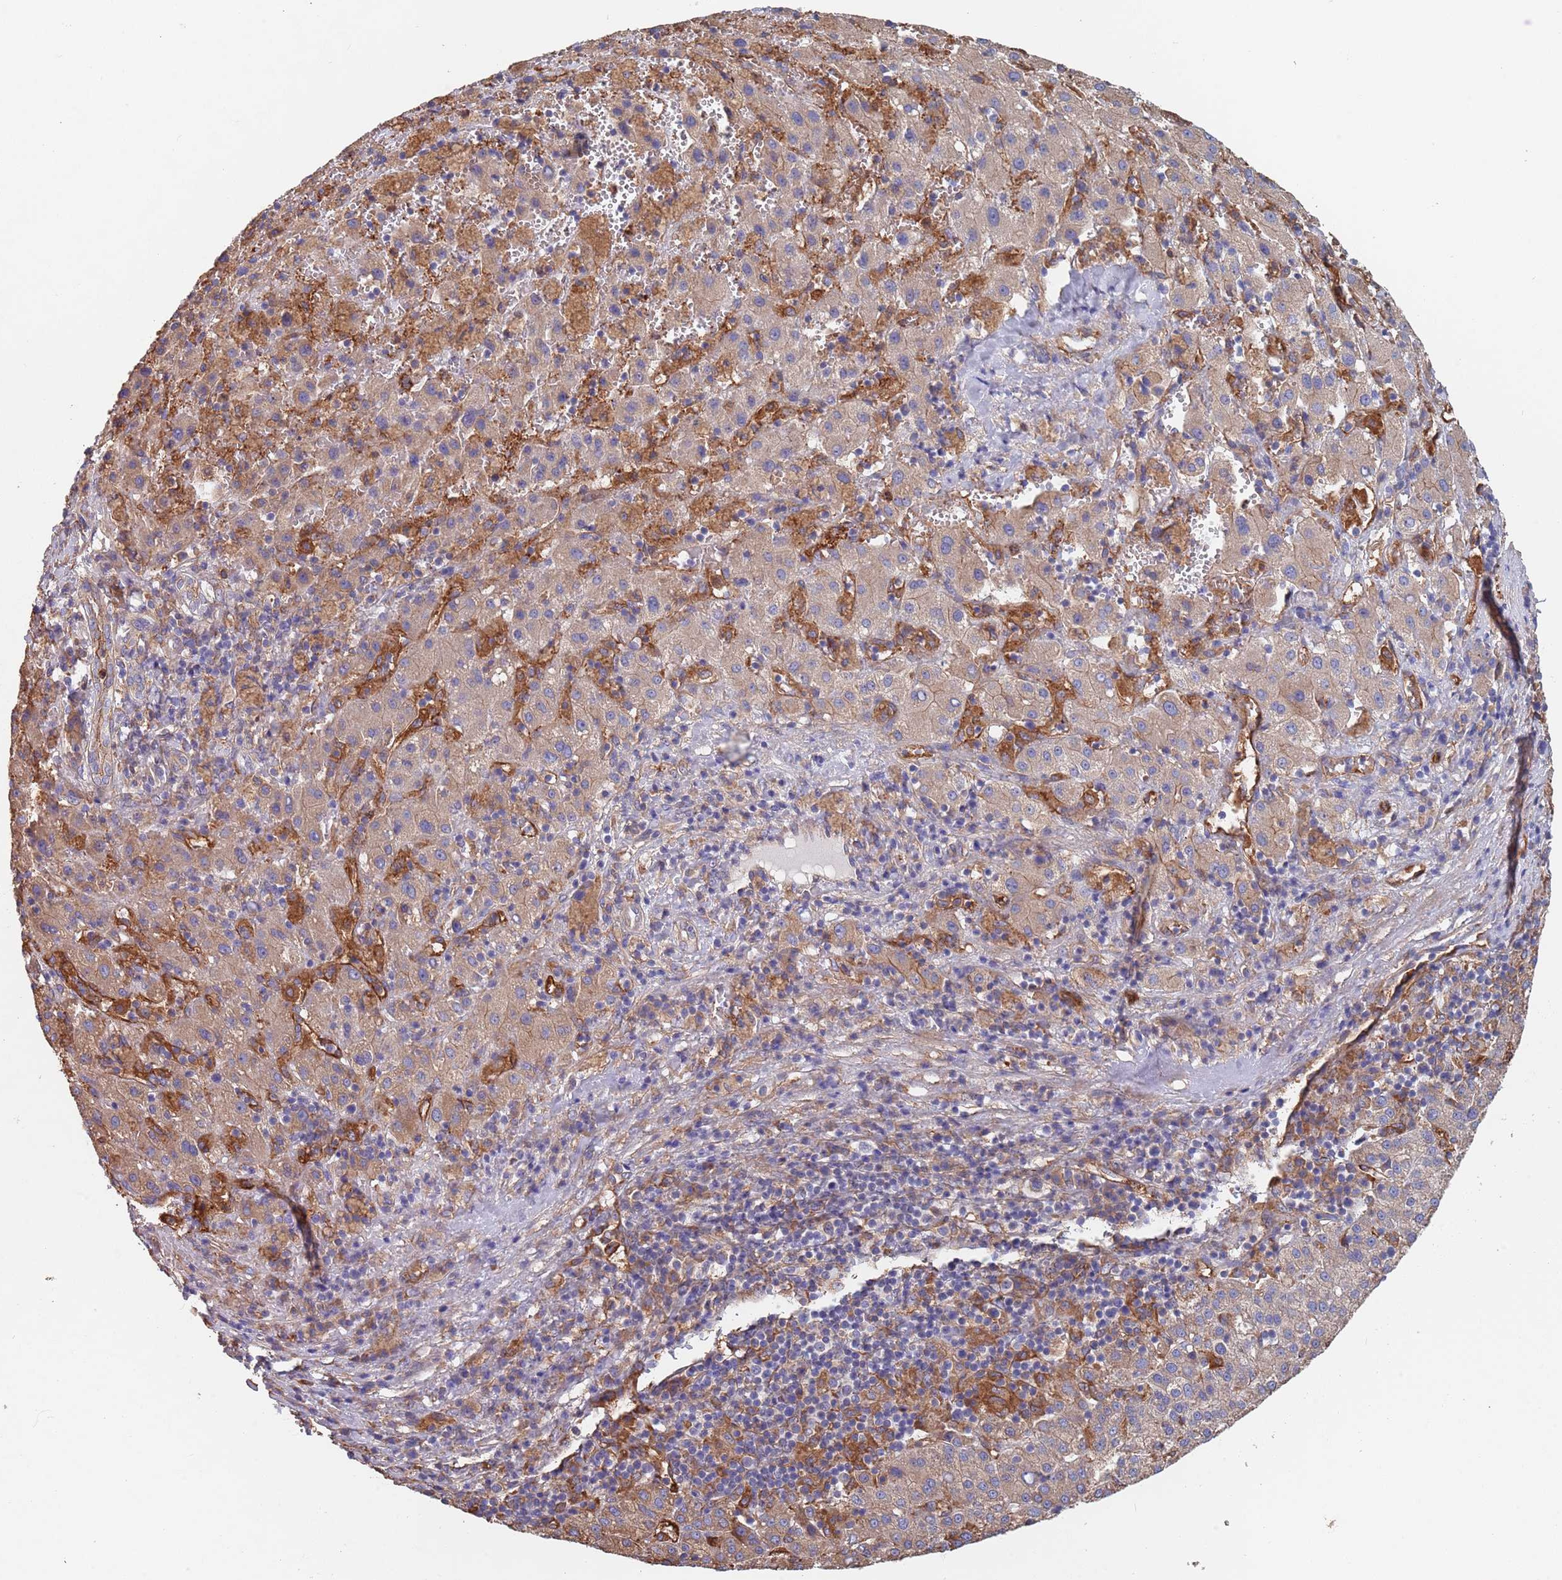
{"staining": {"intensity": "weak", "quantity": ">75%", "location": "cytoplasmic/membranous"}, "tissue": "liver cancer", "cell_type": "Tumor cells", "image_type": "cancer", "snomed": [{"axis": "morphology", "description": "Carcinoma, Hepatocellular, NOS"}, {"axis": "topography", "description": "Liver"}], "caption": "The micrograph demonstrates immunohistochemical staining of liver cancer (hepatocellular carcinoma). There is weak cytoplasmic/membranous expression is appreciated in about >75% of tumor cells.", "gene": "DCUN1D3", "patient": {"sex": "female", "age": 58}}